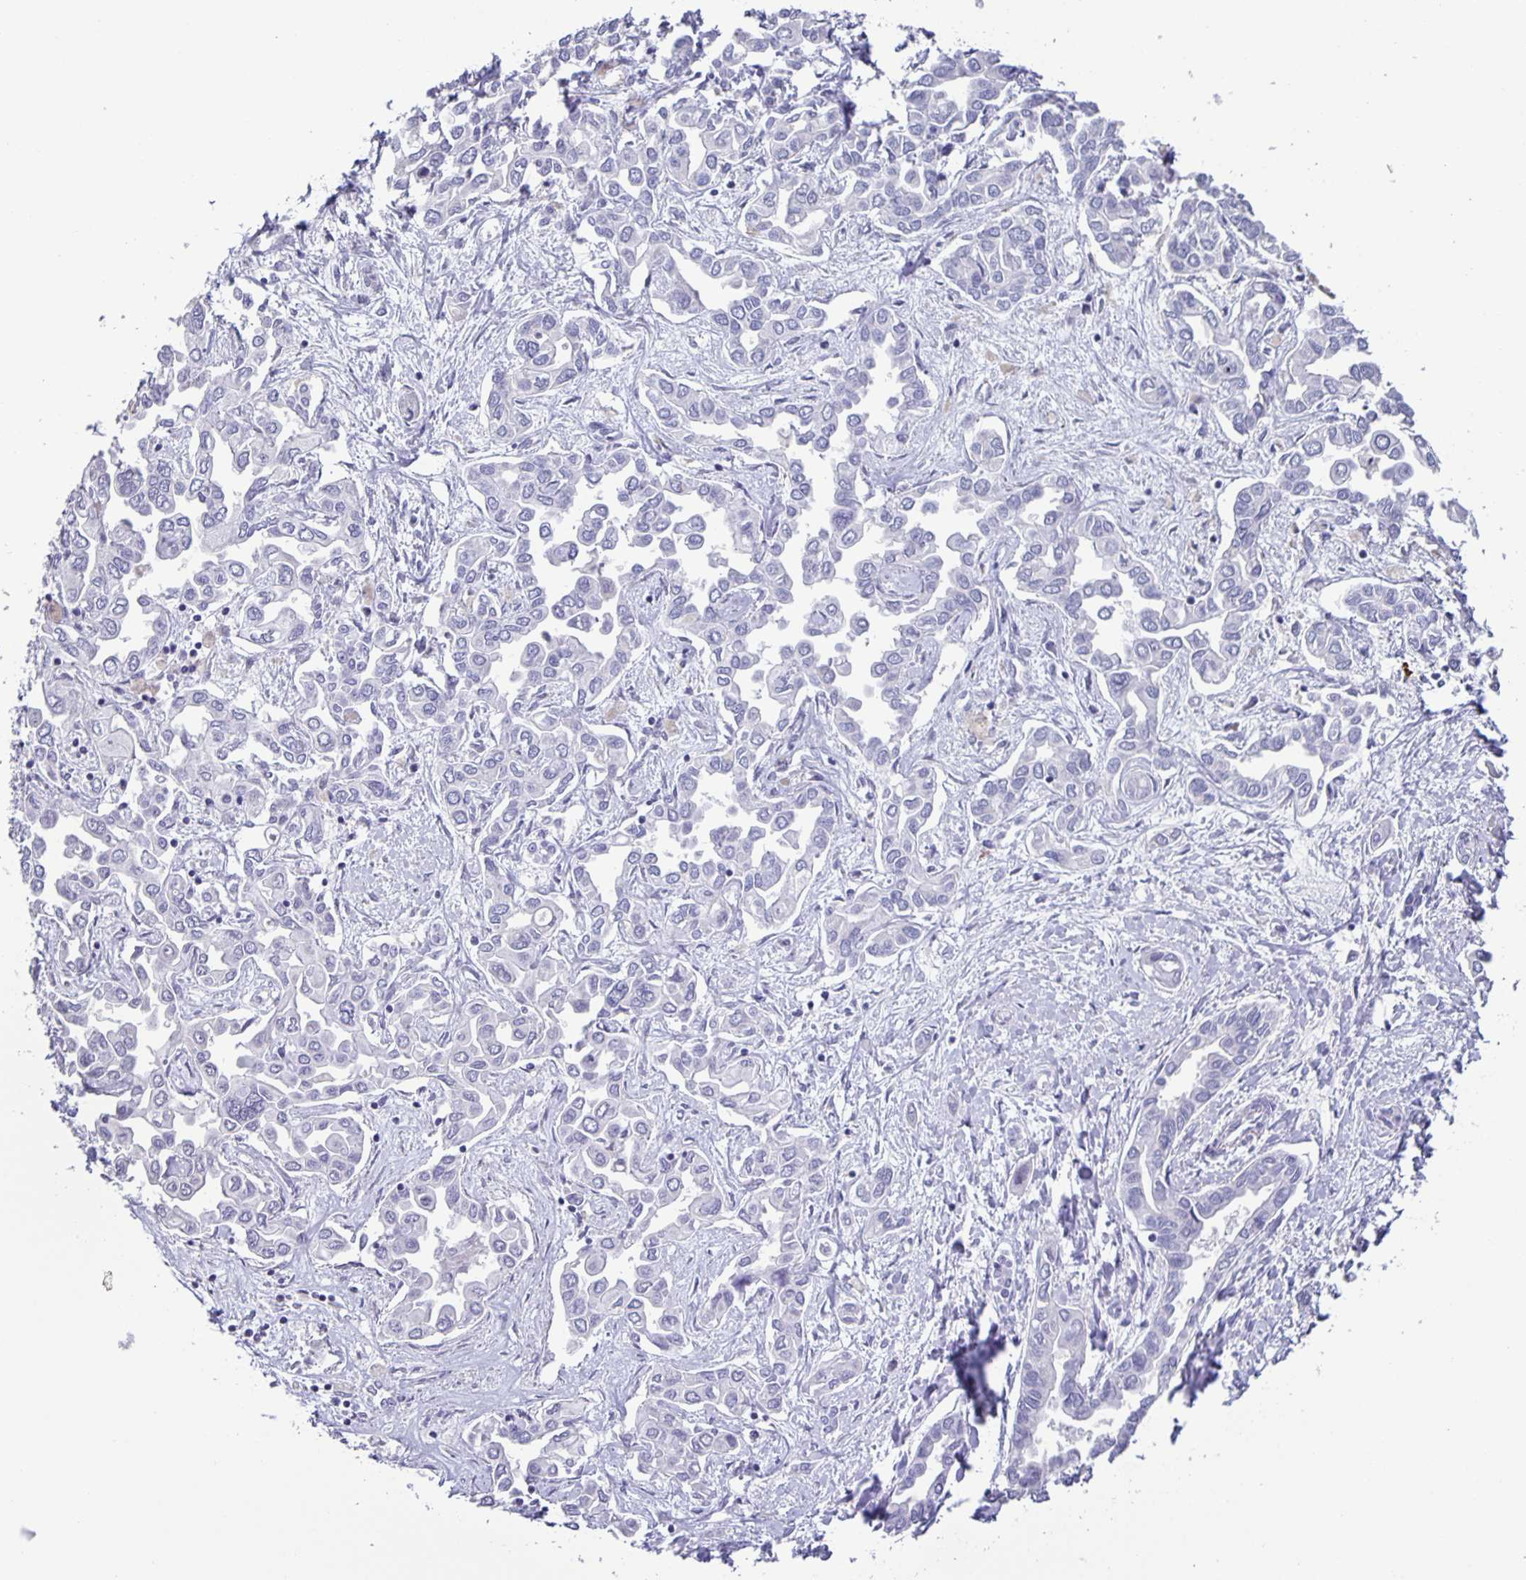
{"staining": {"intensity": "negative", "quantity": "none", "location": "none"}, "tissue": "liver cancer", "cell_type": "Tumor cells", "image_type": "cancer", "snomed": [{"axis": "morphology", "description": "Cholangiocarcinoma"}, {"axis": "topography", "description": "Liver"}], "caption": "A micrograph of liver cholangiocarcinoma stained for a protein shows no brown staining in tumor cells.", "gene": "PHRF1", "patient": {"sex": "female", "age": 64}}